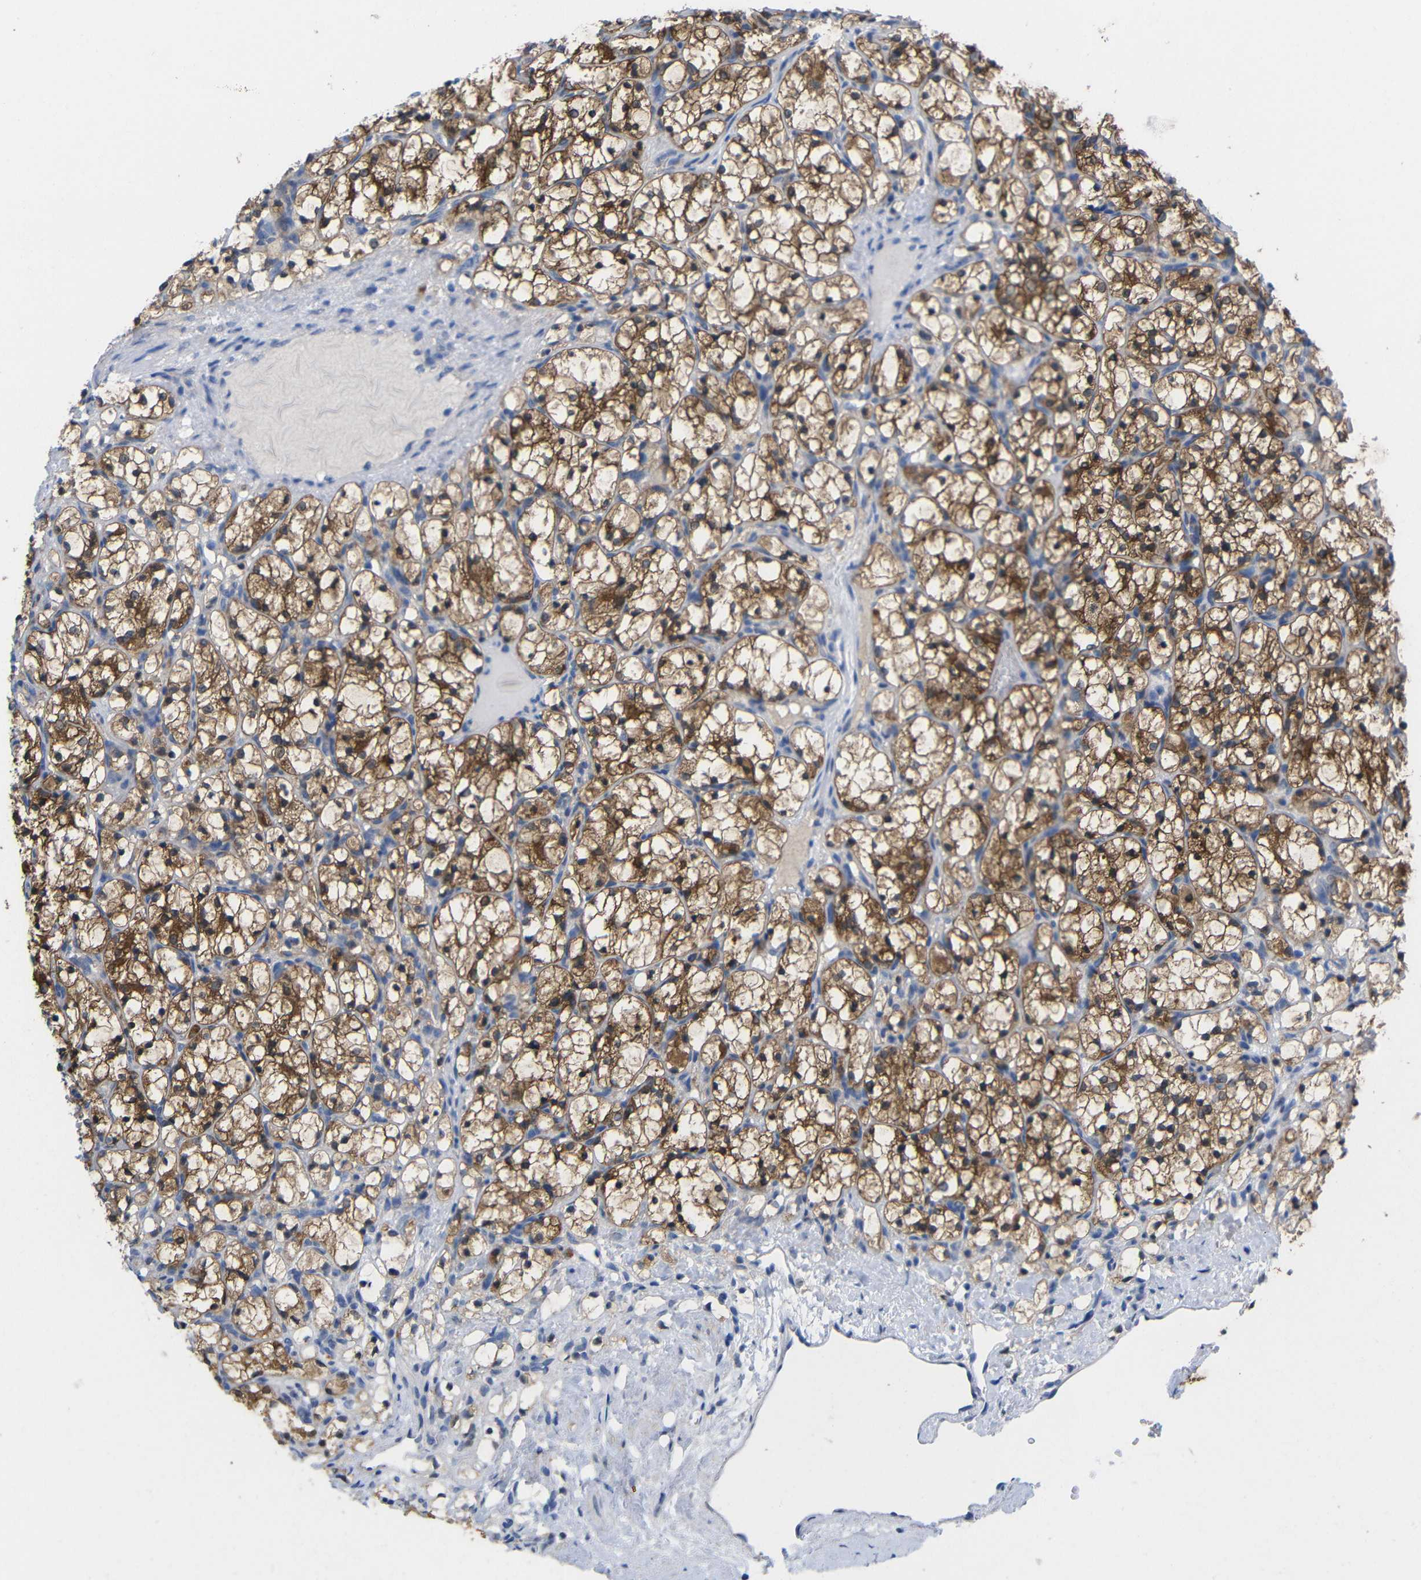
{"staining": {"intensity": "strong", "quantity": ">75%", "location": "cytoplasmic/membranous"}, "tissue": "renal cancer", "cell_type": "Tumor cells", "image_type": "cancer", "snomed": [{"axis": "morphology", "description": "Adenocarcinoma, NOS"}, {"axis": "topography", "description": "Kidney"}], "caption": "Immunohistochemical staining of renal cancer reveals strong cytoplasmic/membranous protein expression in approximately >75% of tumor cells.", "gene": "PEBP1", "patient": {"sex": "female", "age": 69}}